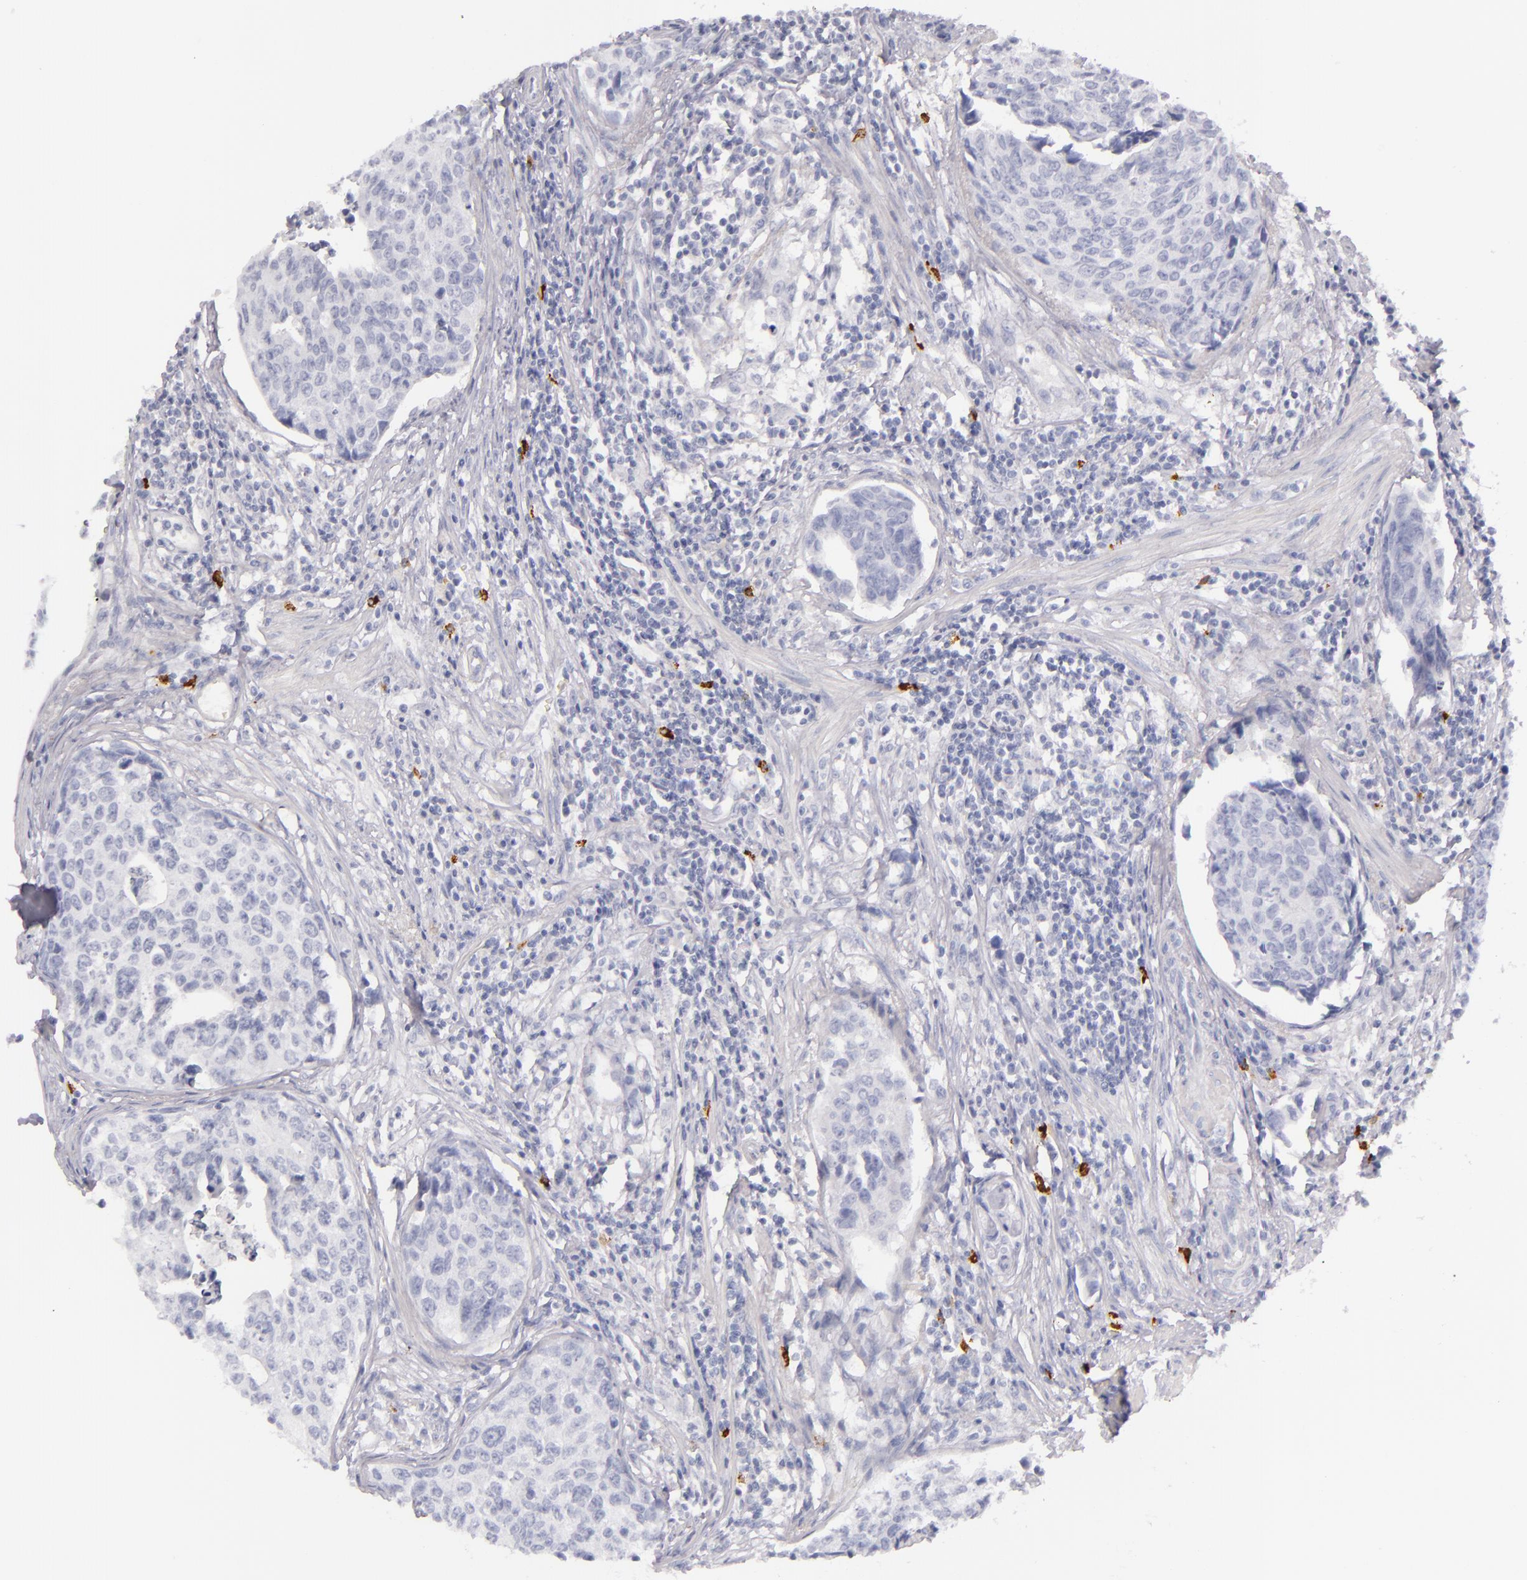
{"staining": {"intensity": "negative", "quantity": "none", "location": "none"}, "tissue": "urothelial cancer", "cell_type": "Tumor cells", "image_type": "cancer", "snomed": [{"axis": "morphology", "description": "Urothelial carcinoma, High grade"}, {"axis": "topography", "description": "Urinary bladder"}], "caption": "Immunohistochemistry photomicrograph of neoplastic tissue: urothelial carcinoma (high-grade) stained with DAB reveals no significant protein positivity in tumor cells.", "gene": "TPSD1", "patient": {"sex": "male", "age": 81}}